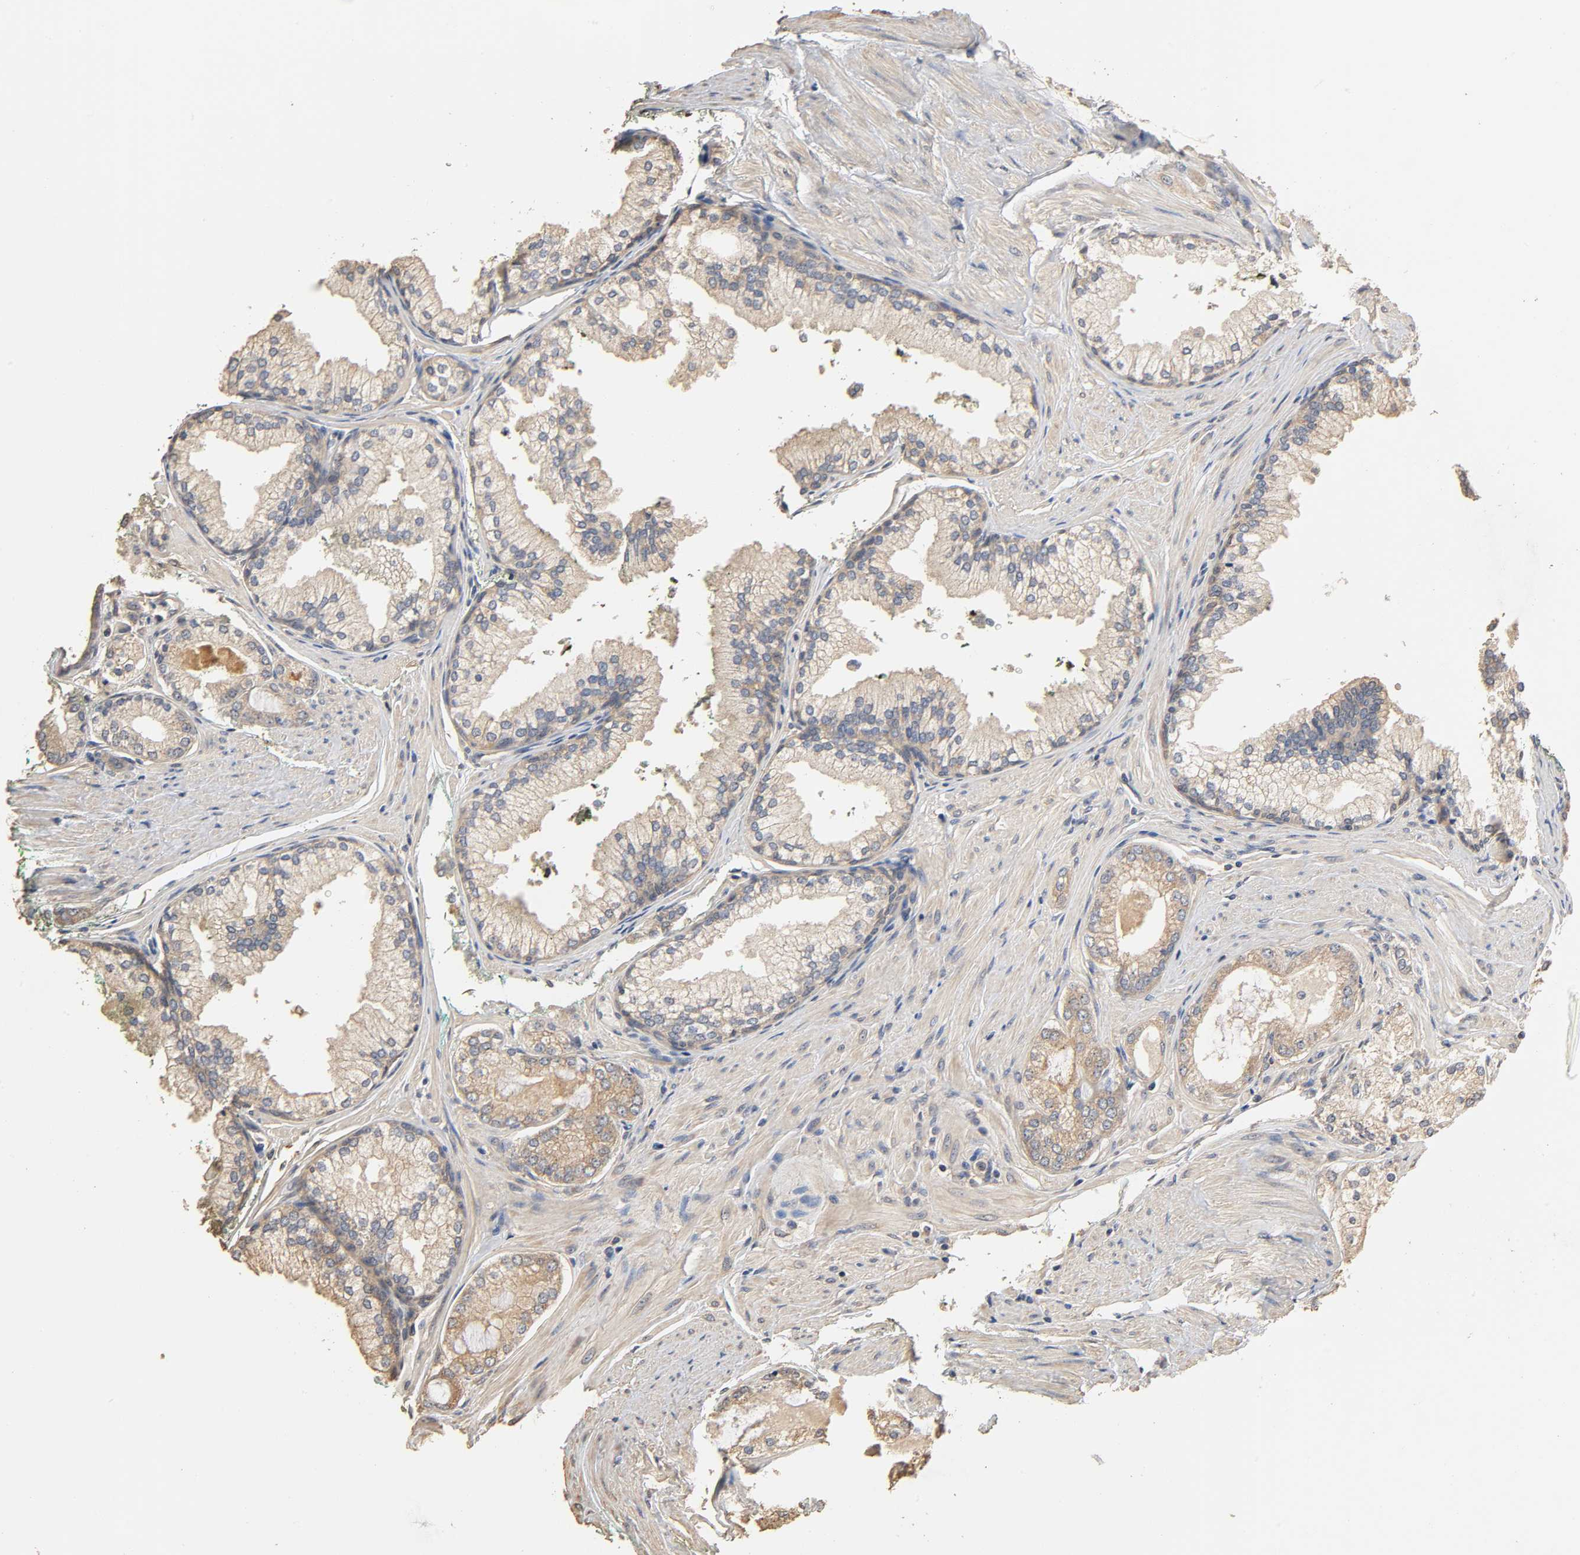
{"staining": {"intensity": "weak", "quantity": ">75%", "location": "cytoplasmic/membranous"}, "tissue": "prostate cancer", "cell_type": "Tumor cells", "image_type": "cancer", "snomed": [{"axis": "morphology", "description": "Adenocarcinoma, Low grade"}, {"axis": "topography", "description": "Prostate"}], "caption": "Tumor cells exhibit weak cytoplasmic/membranous expression in about >75% of cells in adenocarcinoma (low-grade) (prostate).", "gene": "ARHGEF7", "patient": {"sex": "male", "age": 71}}